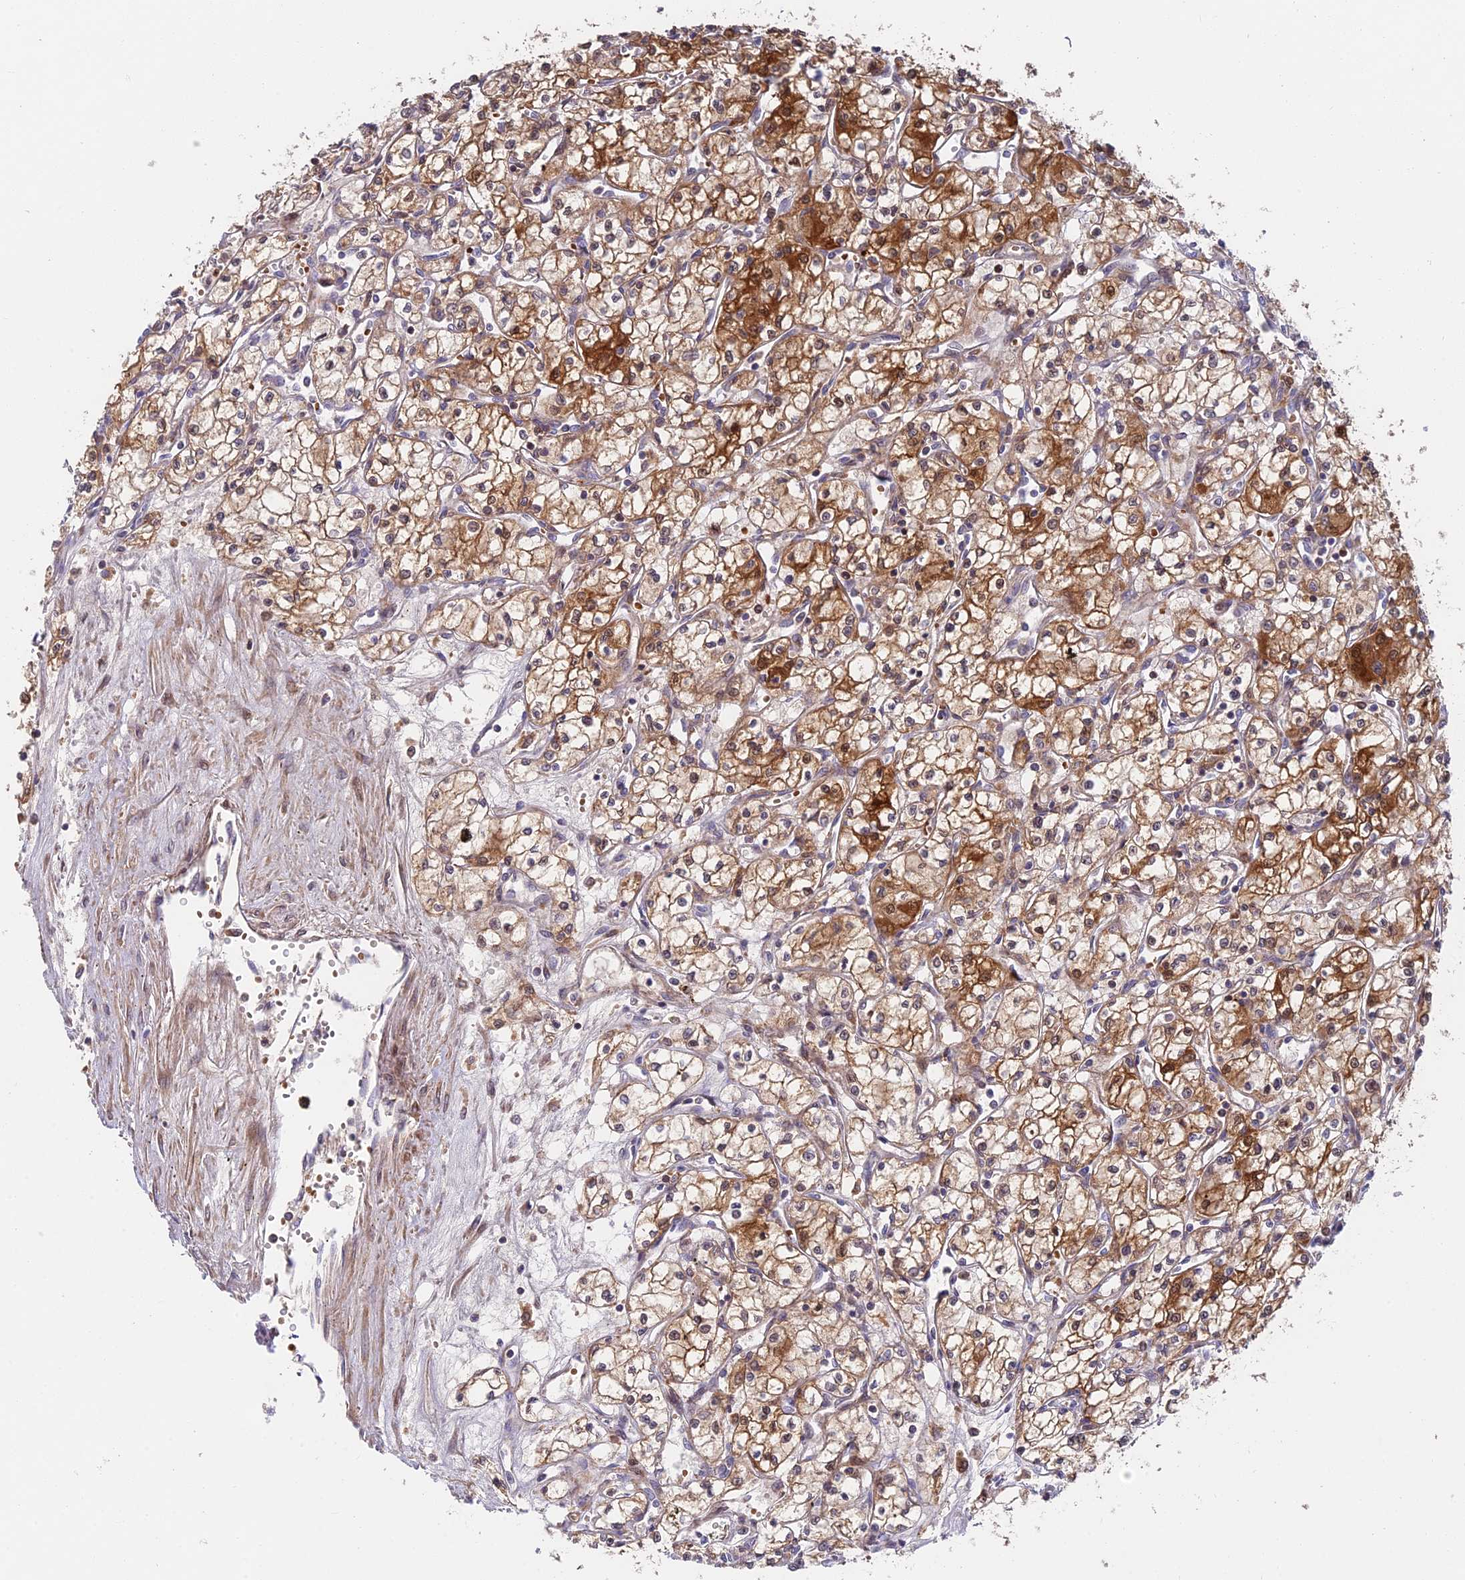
{"staining": {"intensity": "strong", "quantity": ">75%", "location": "cytoplasmic/membranous"}, "tissue": "renal cancer", "cell_type": "Tumor cells", "image_type": "cancer", "snomed": [{"axis": "morphology", "description": "Adenocarcinoma, NOS"}, {"axis": "topography", "description": "Kidney"}], "caption": "Tumor cells exhibit high levels of strong cytoplasmic/membranous expression in about >75% of cells in human adenocarcinoma (renal). The protein of interest is stained brown, and the nuclei are stained in blue (DAB IHC with brightfield microscopy, high magnification).", "gene": "FUOM", "patient": {"sex": "male", "age": 59}}